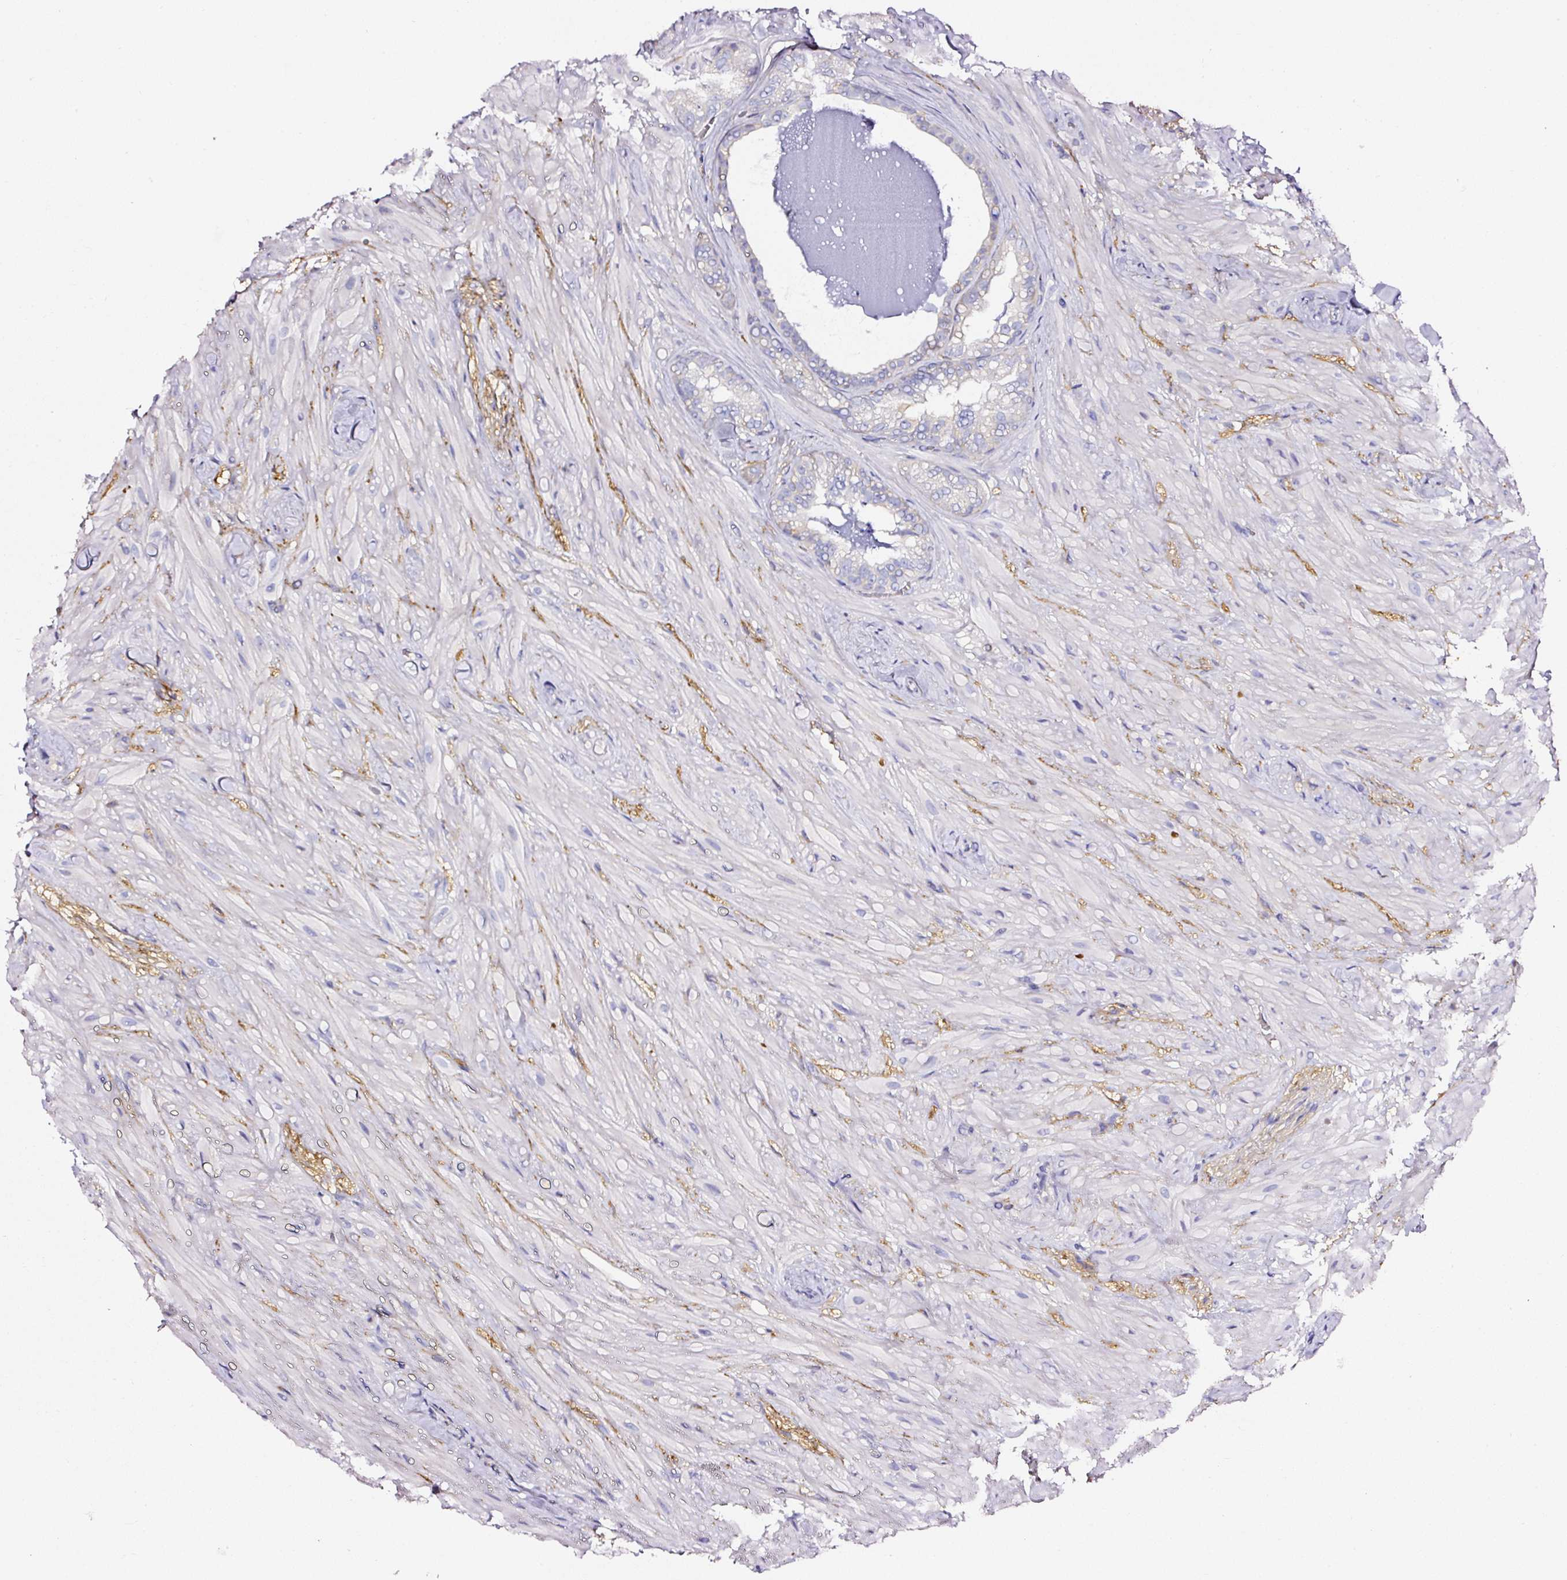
{"staining": {"intensity": "negative", "quantity": "none", "location": "none"}, "tissue": "seminal vesicle", "cell_type": "Glandular cells", "image_type": "normal", "snomed": [{"axis": "morphology", "description": "Normal tissue, NOS"}, {"axis": "topography", "description": "Seminal veicle"}], "caption": "IHC photomicrograph of benign human seminal vesicle stained for a protein (brown), which exhibits no staining in glandular cells. (DAB (3,3'-diaminobenzidine) immunohistochemistry (IHC), high magnification).", "gene": "CD47", "patient": {"sex": "male", "age": 60}}